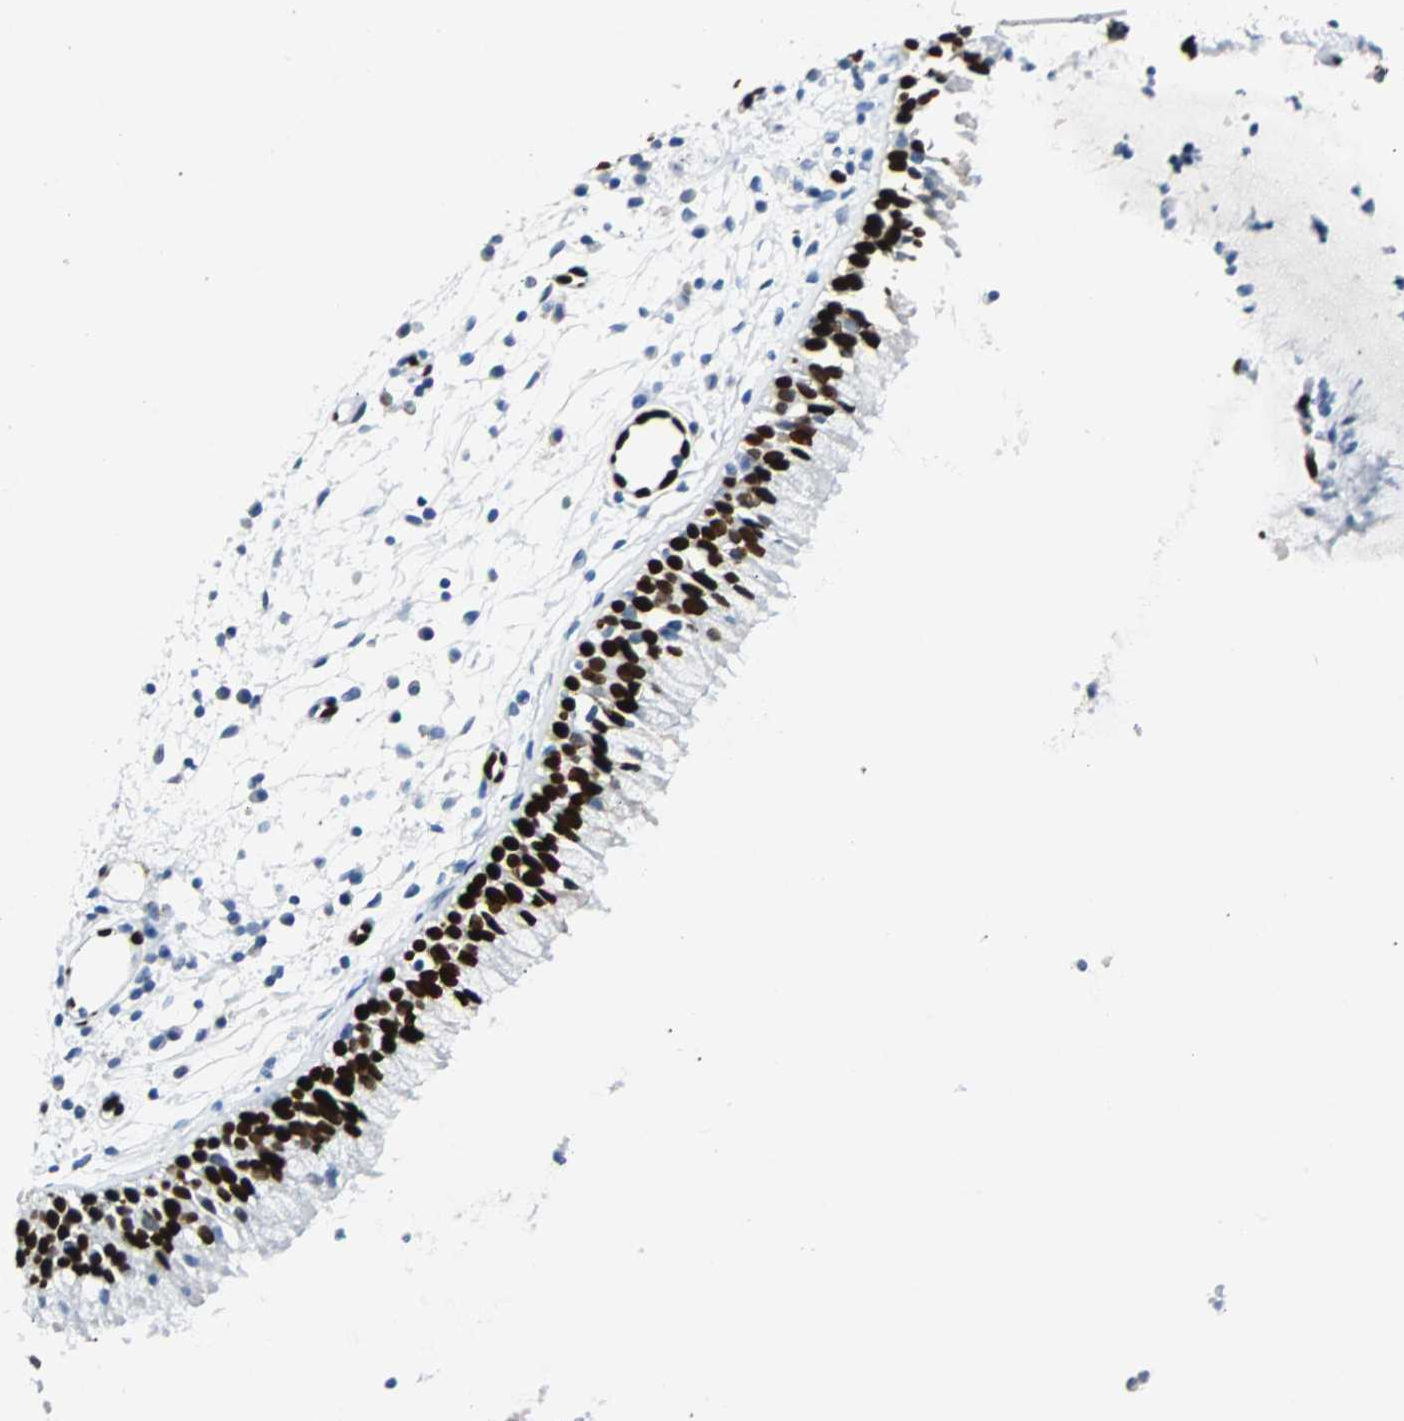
{"staining": {"intensity": "strong", "quantity": ">75%", "location": "nuclear"}, "tissue": "nasopharynx", "cell_type": "Respiratory epithelial cells", "image_type": "normal", "snomed": [{"axis": "morphology", "description": "Normal tissue, NOS"}, {"axis": "topography", "description": "Nasopharynx"}], "caption": "This is an image of IHC staining of unremarkable nasopharynx, which shows strong expression in the nuclear of respiratory epithelial cells.", "gene": "IL33", "patient": {"sex": "male", "age": 21}}